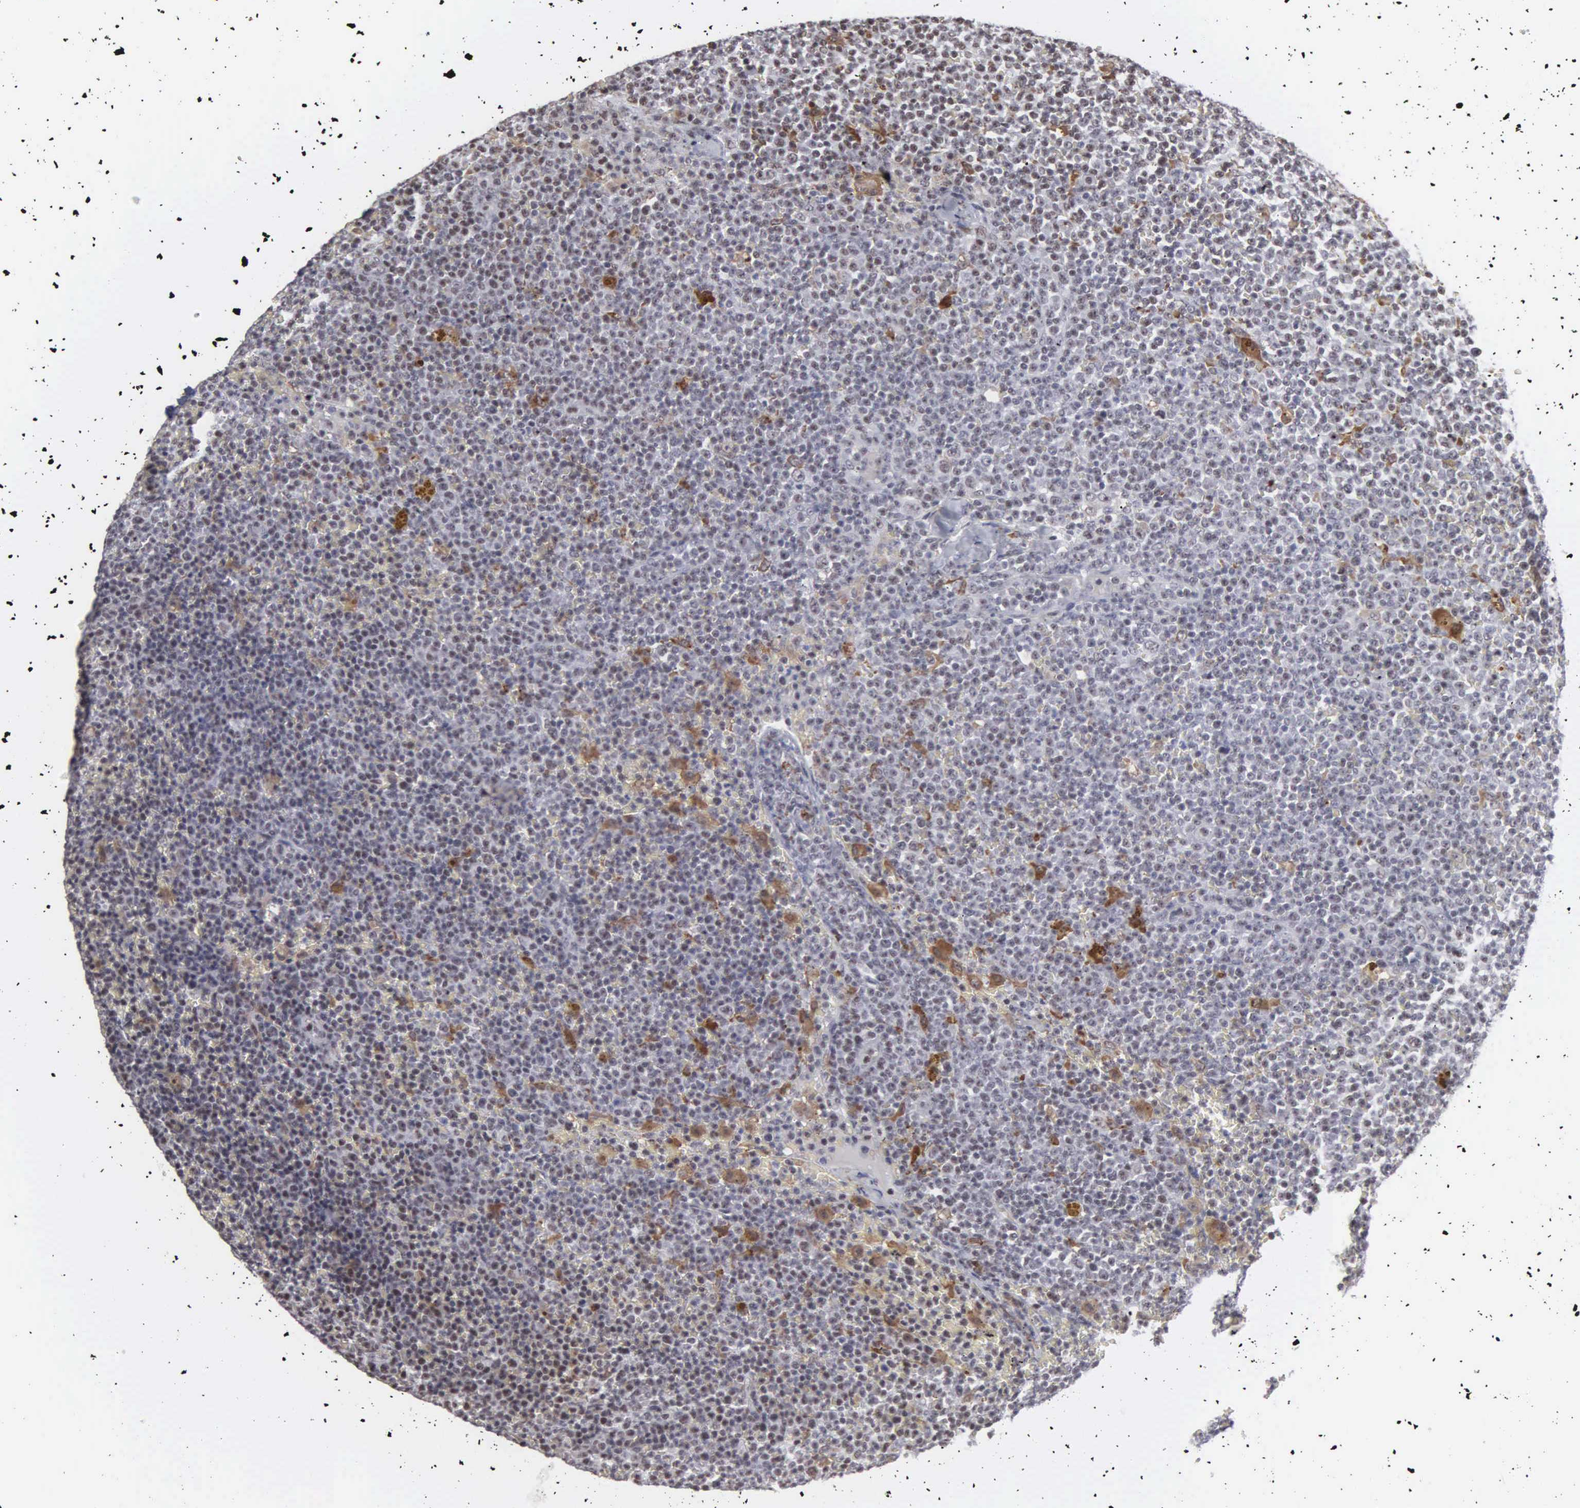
{"staining": {"intensity": "moderate", "quantity": "<25%", "location": "cytoplasmic/membranous"}, "tissue": "lymphoma", "cell_type": "Tumor cells", "image_type": "cancer", "snomed": [{"axis": "morphology", "description": "Malignant lymphoma, non-Hodgkin's type, Low grade"}, {"axis": "topography", "description": "Lymph node"}], "caption": "Tumor cells display moderate cytoplasmic/membranous positivity in about <25% of cells in low-grade malignant lymphoma, non-Hodgkin's type. (DAB = brown stain, brightfield microscopy at high magnification).", "gene": "KIAA0586", "patient": {"sex": "male", "age": 50}}